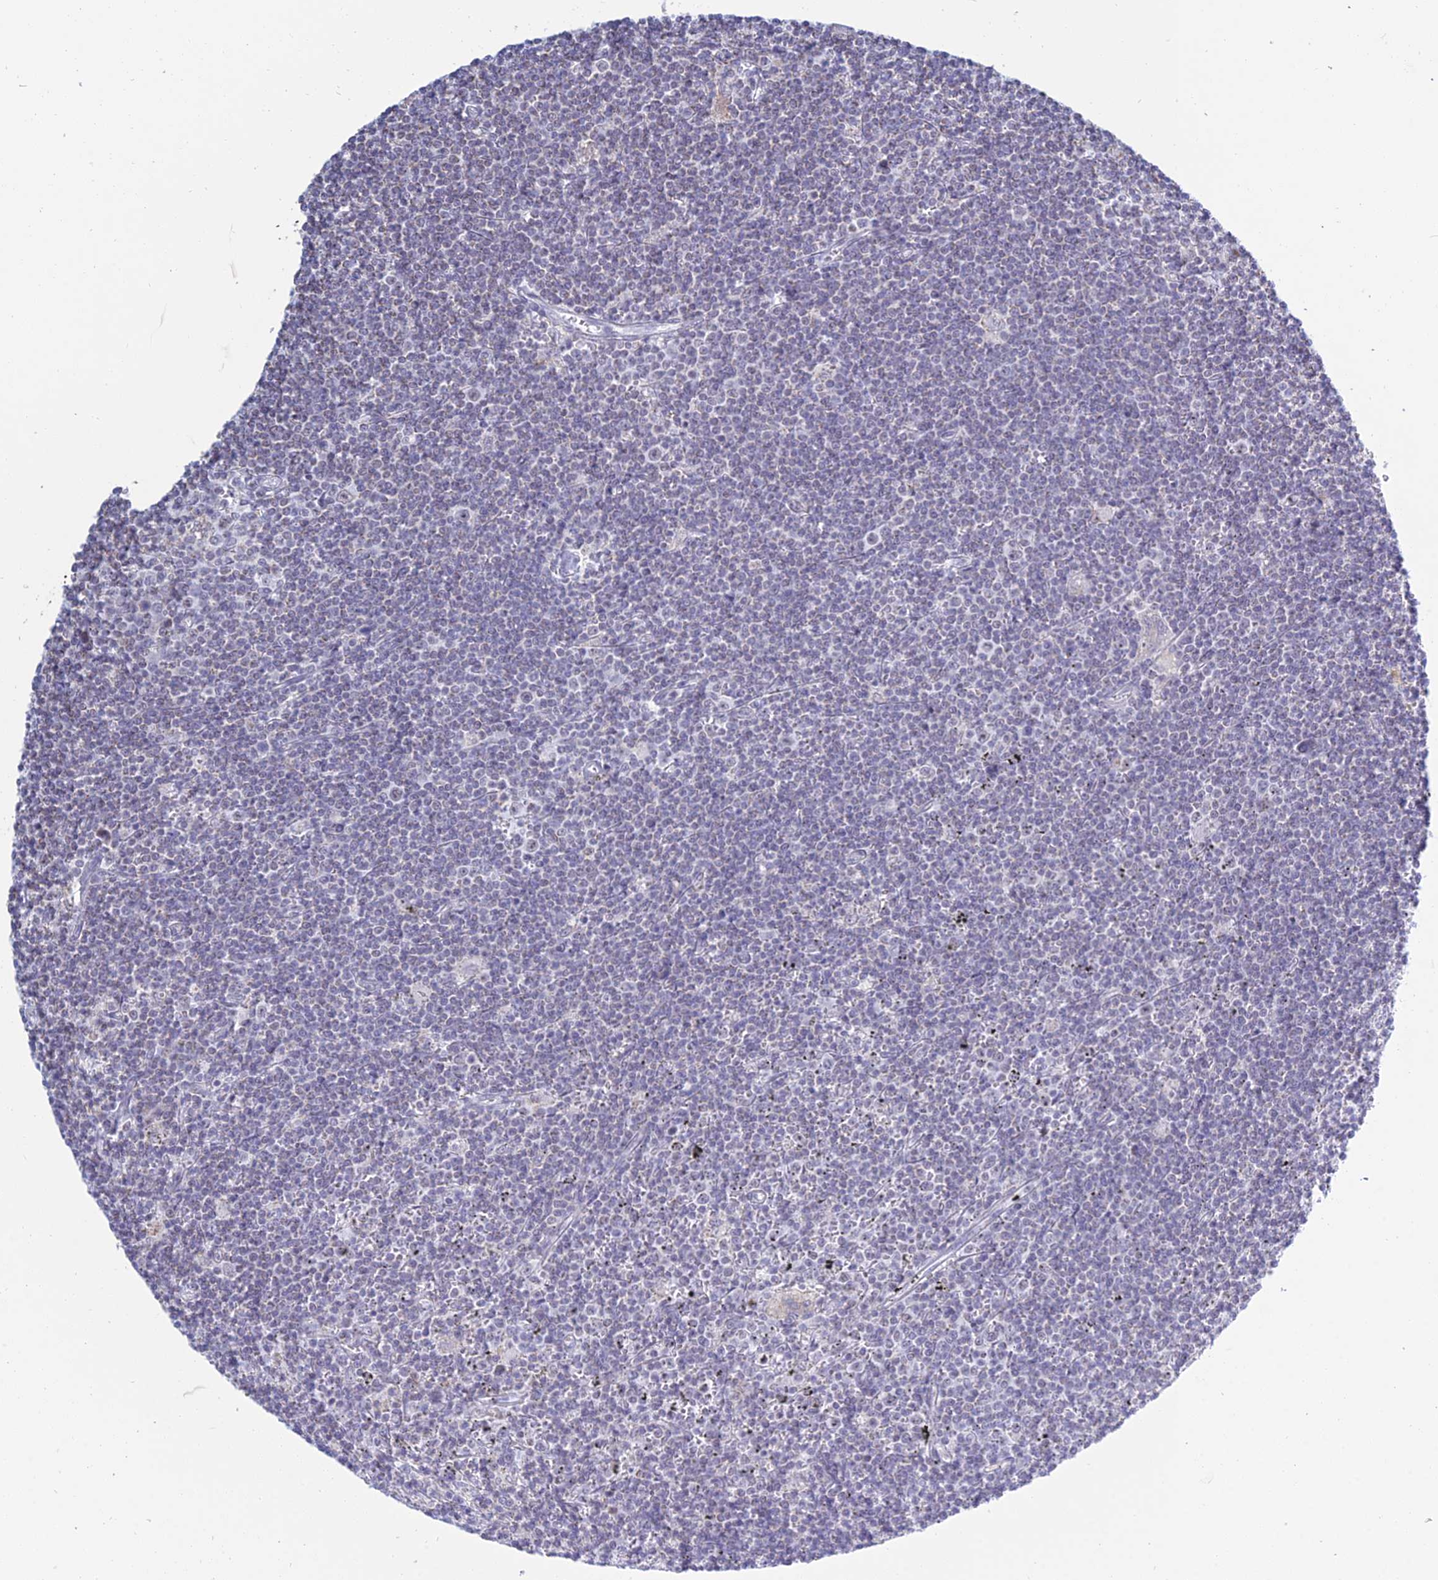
{"staining": {"intensity": "negative", "quantity": "none", "location": "none"}, "tissue": "lymphoma", "cell_type": "Tumor cells", "image_type": "cancer", "snomed": [{"axis": "morphology", "description": "Malignant lymphoma, non-Hodgkin's type, Low grade"}, {"axis": "topography", "description": "Spleen"}], "caption": "Tumor cells show no significant expression in lymphoma. (Stains: DAB (3,3'-diaminobenzidine) immunohistochemistry (IHC) with hematoxylin counter stain, Microscopy: brightfield microscopy at high magnification).", "gene": "KLF14", "patient": {"sex": "male", "age": 76}}